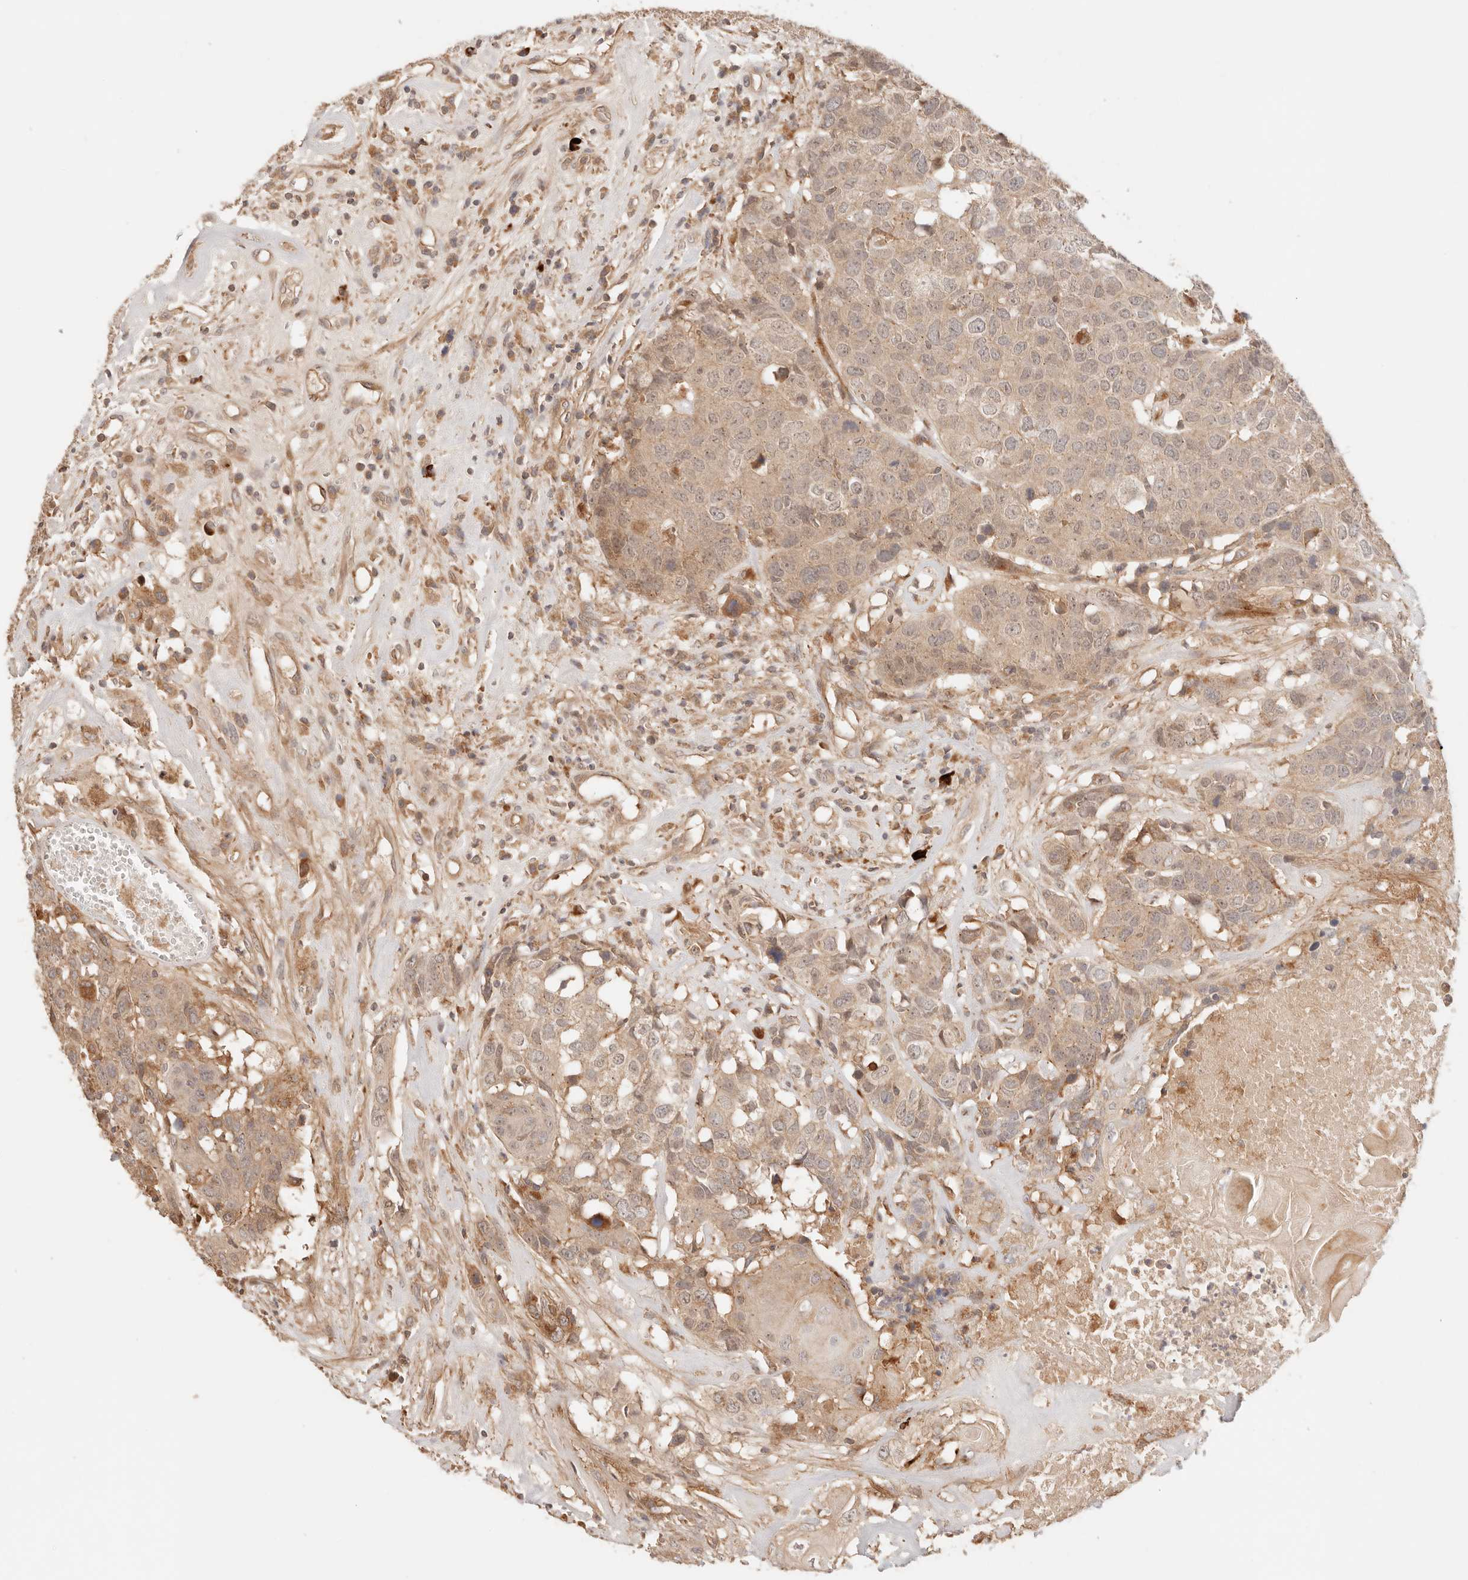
{"staining": {"intensity": "moderate", "quantity": ">75%", "location": "cytoplasmic/membranous"}, "tissue": "head and neck cancer", "cell_type": "Tumor cells", "image_type": "cancer", "snomed": [{"axis": "morphology", "description": "Squamous cell carcinoma, NOS"}, {"axis": "topography", "description": "Head-Neck"}], "caption": "The image reveals a brown stain indicating the presence of a protein in the cytoplasmic/membranous of tumor cells in head and neck cancer (squamous cell carcinoma). Immunohistochemistry stains the protein of interest in brown and the nuclei are stained blue.", "gene": "IL1R2", "patient": {"sex": "male", "age": 66}}